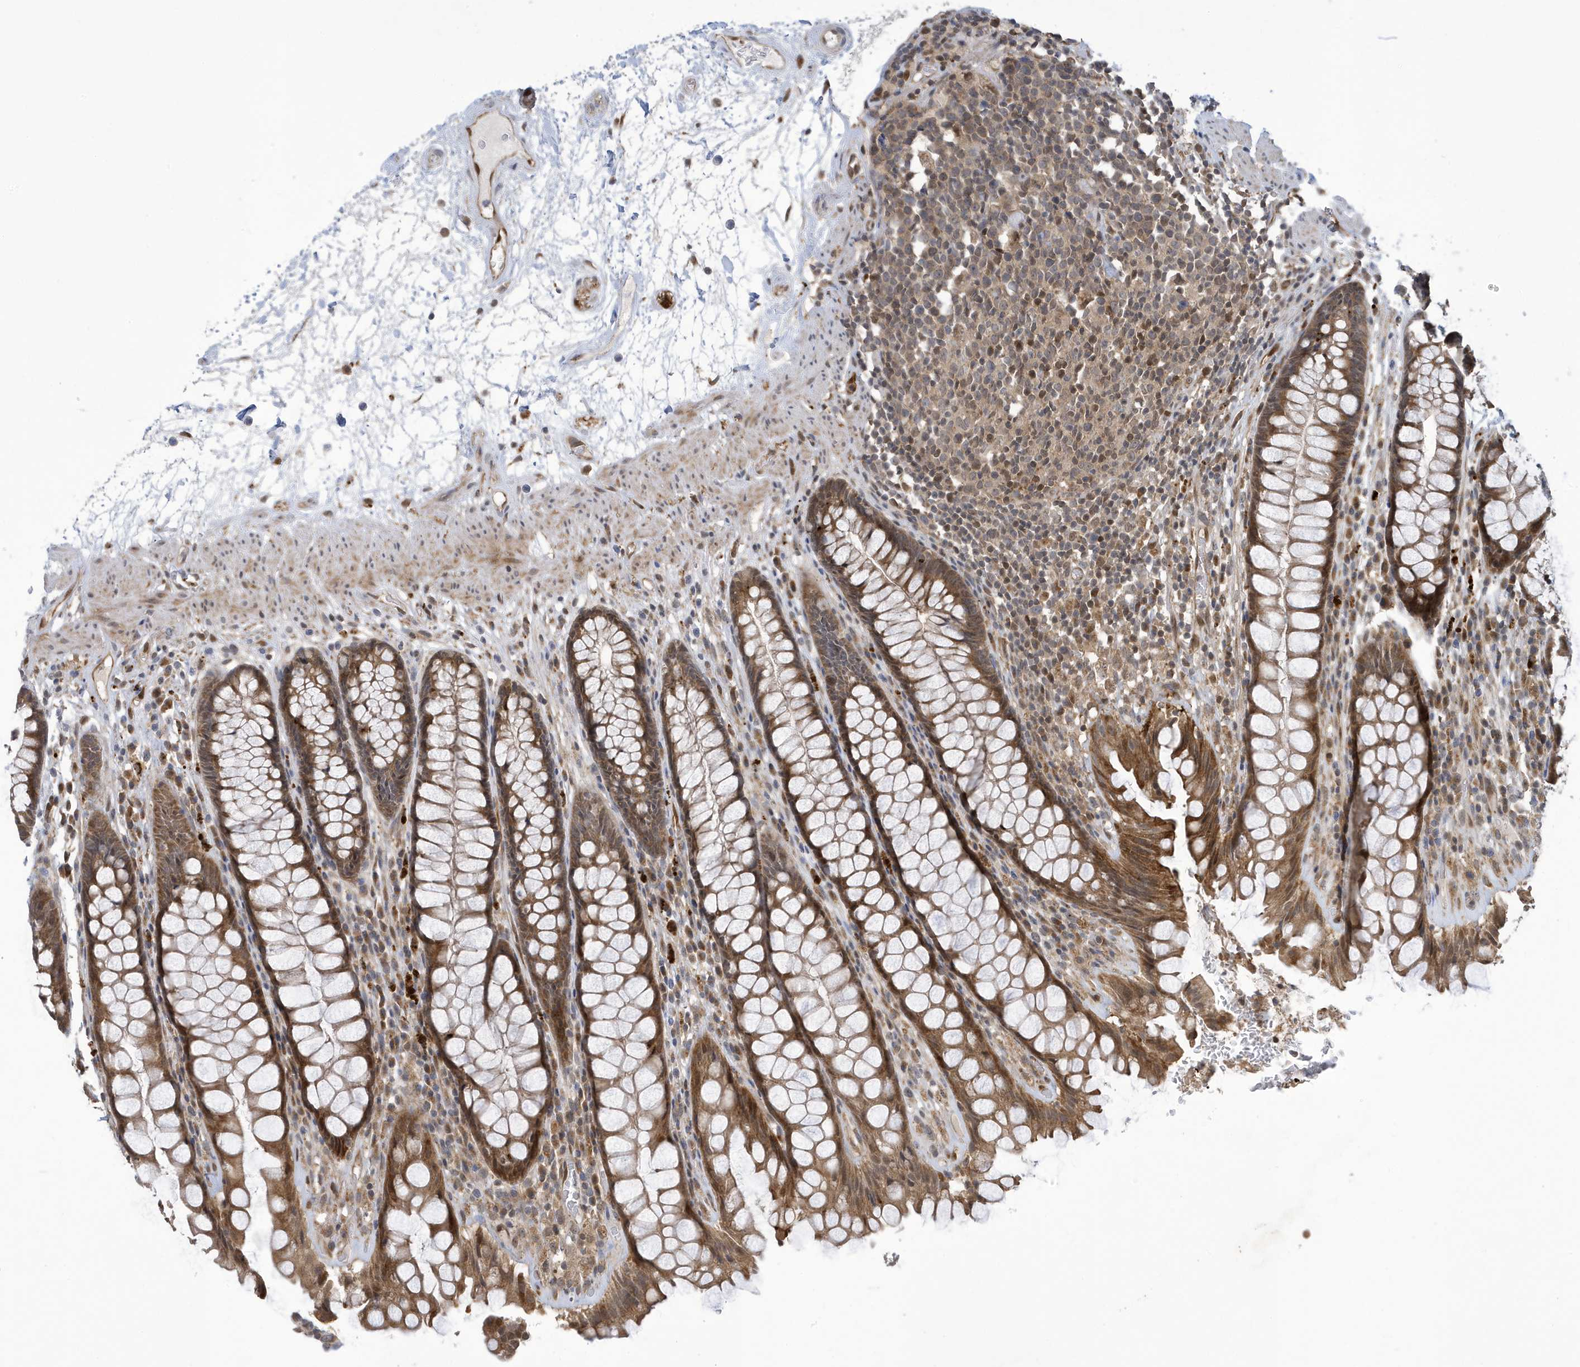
{"staining": {"intensity": "moderate", "quantity": ">75%", "location": "cytoplasmic/membranous,nuclear"}, "tissue": "rectum", "cell_type": "Glandular cells", "image_type": "normal", "snomed": [{"axis": "morphology", "description": "Normal tissue, NOS"}, {"axis": "topography", "description": "Rectum"}], "caption": "Immunohistochemistry (IHC) histopathology image of unremarkable human rectum stained for a protein (brown), which shows medium levels of moderate cytoplasmic/membranous,nuclear expression in about >75% of glandular cells.", "gene": "NCOA7", "patient": {"sex": "male", "age": 64}}